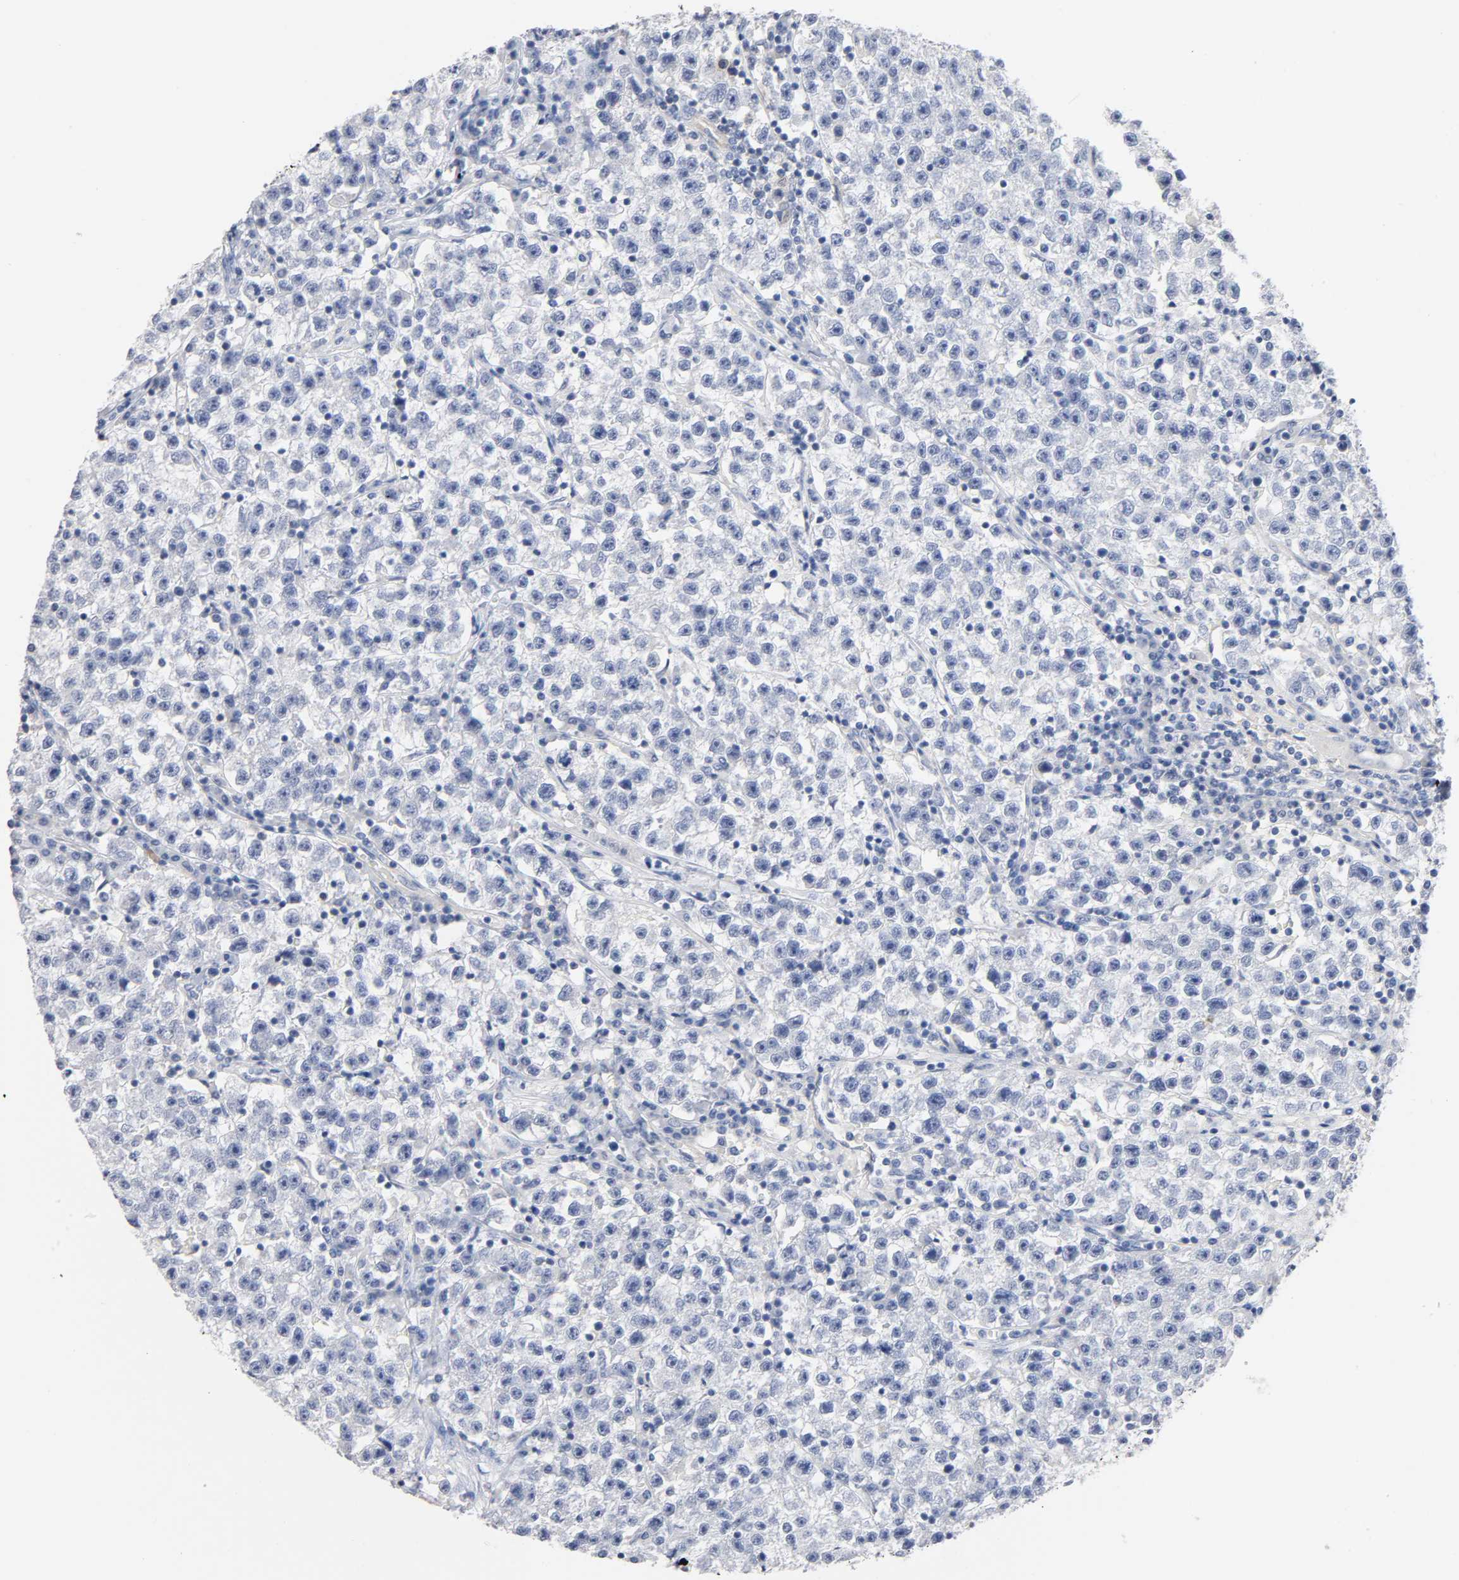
{"staining": {"intensity": "negative", "quantity": "none", "location": "none"}, "tissue": "testis cancer", "cell_type": "Tumor cells", "image_type": "cancer", "snomed": [{"axis": "morphology", "description": "Seminoma, NOS"}, {"axis": "topography", "description": "Testis"}], "caption": "Human testis cancer (seminoma) stained for a protein using IHC exhibits no staining in tumor cells.", "gene": "MALT1", "patient": {"sex": "male", "age": 22}}